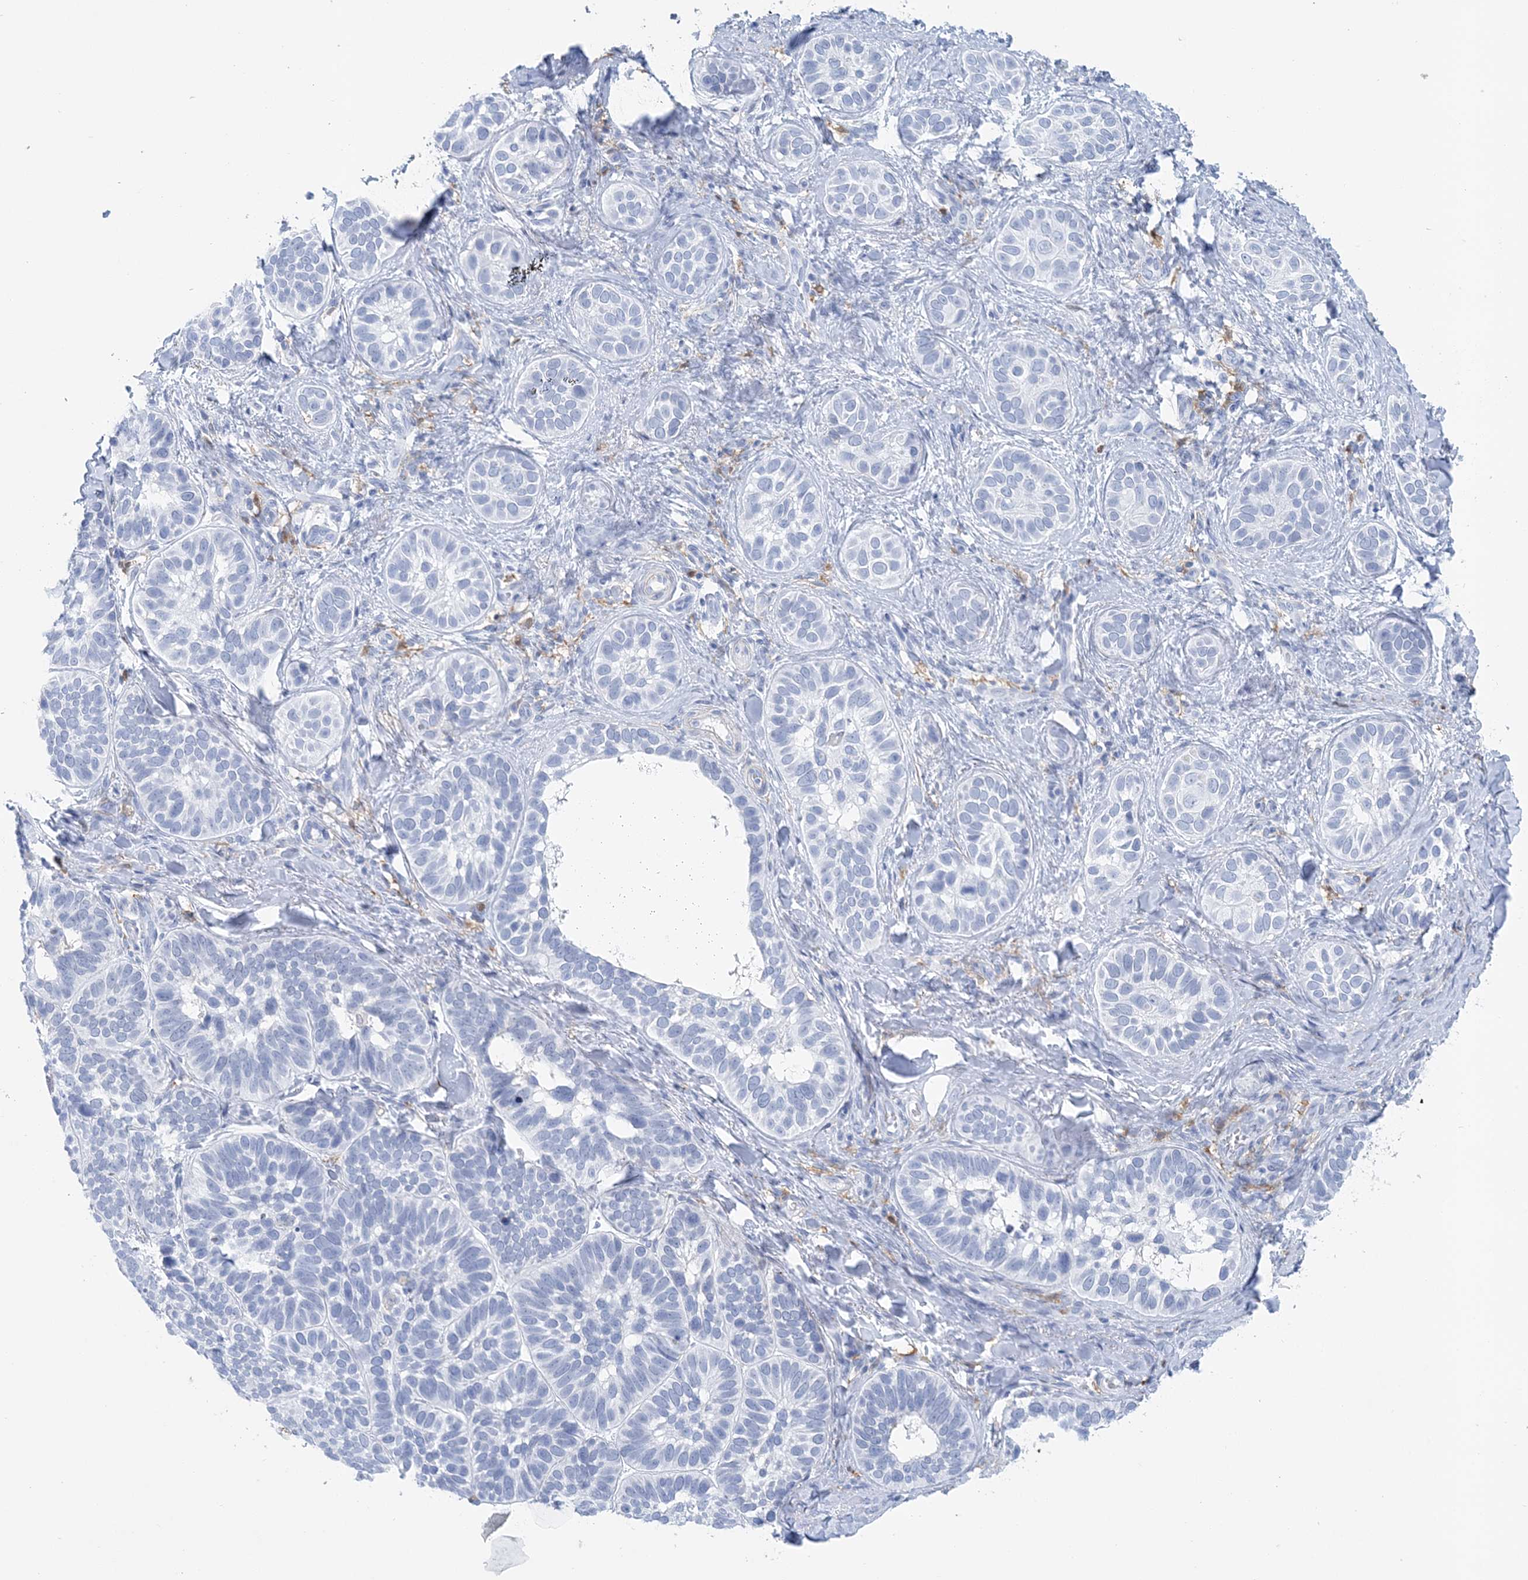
{"staining": {"intensity": "negative", "quantity": "none", "location": "none"}, "tissue": "skin cancer", "cell_type": "Tumor cells", "image_type": "cancer", "snomed": [{"axis": "morphology", "description": "Basal cell carcinoma"}, {"axis": "topography", "description": "Skin"}], "caption": "Immunohistochemical staining of skin cancer exhibits no significant positivity in tumor cells.", "gene": "NKX6-1", "patient": {"sex": "male", "age": 62}}